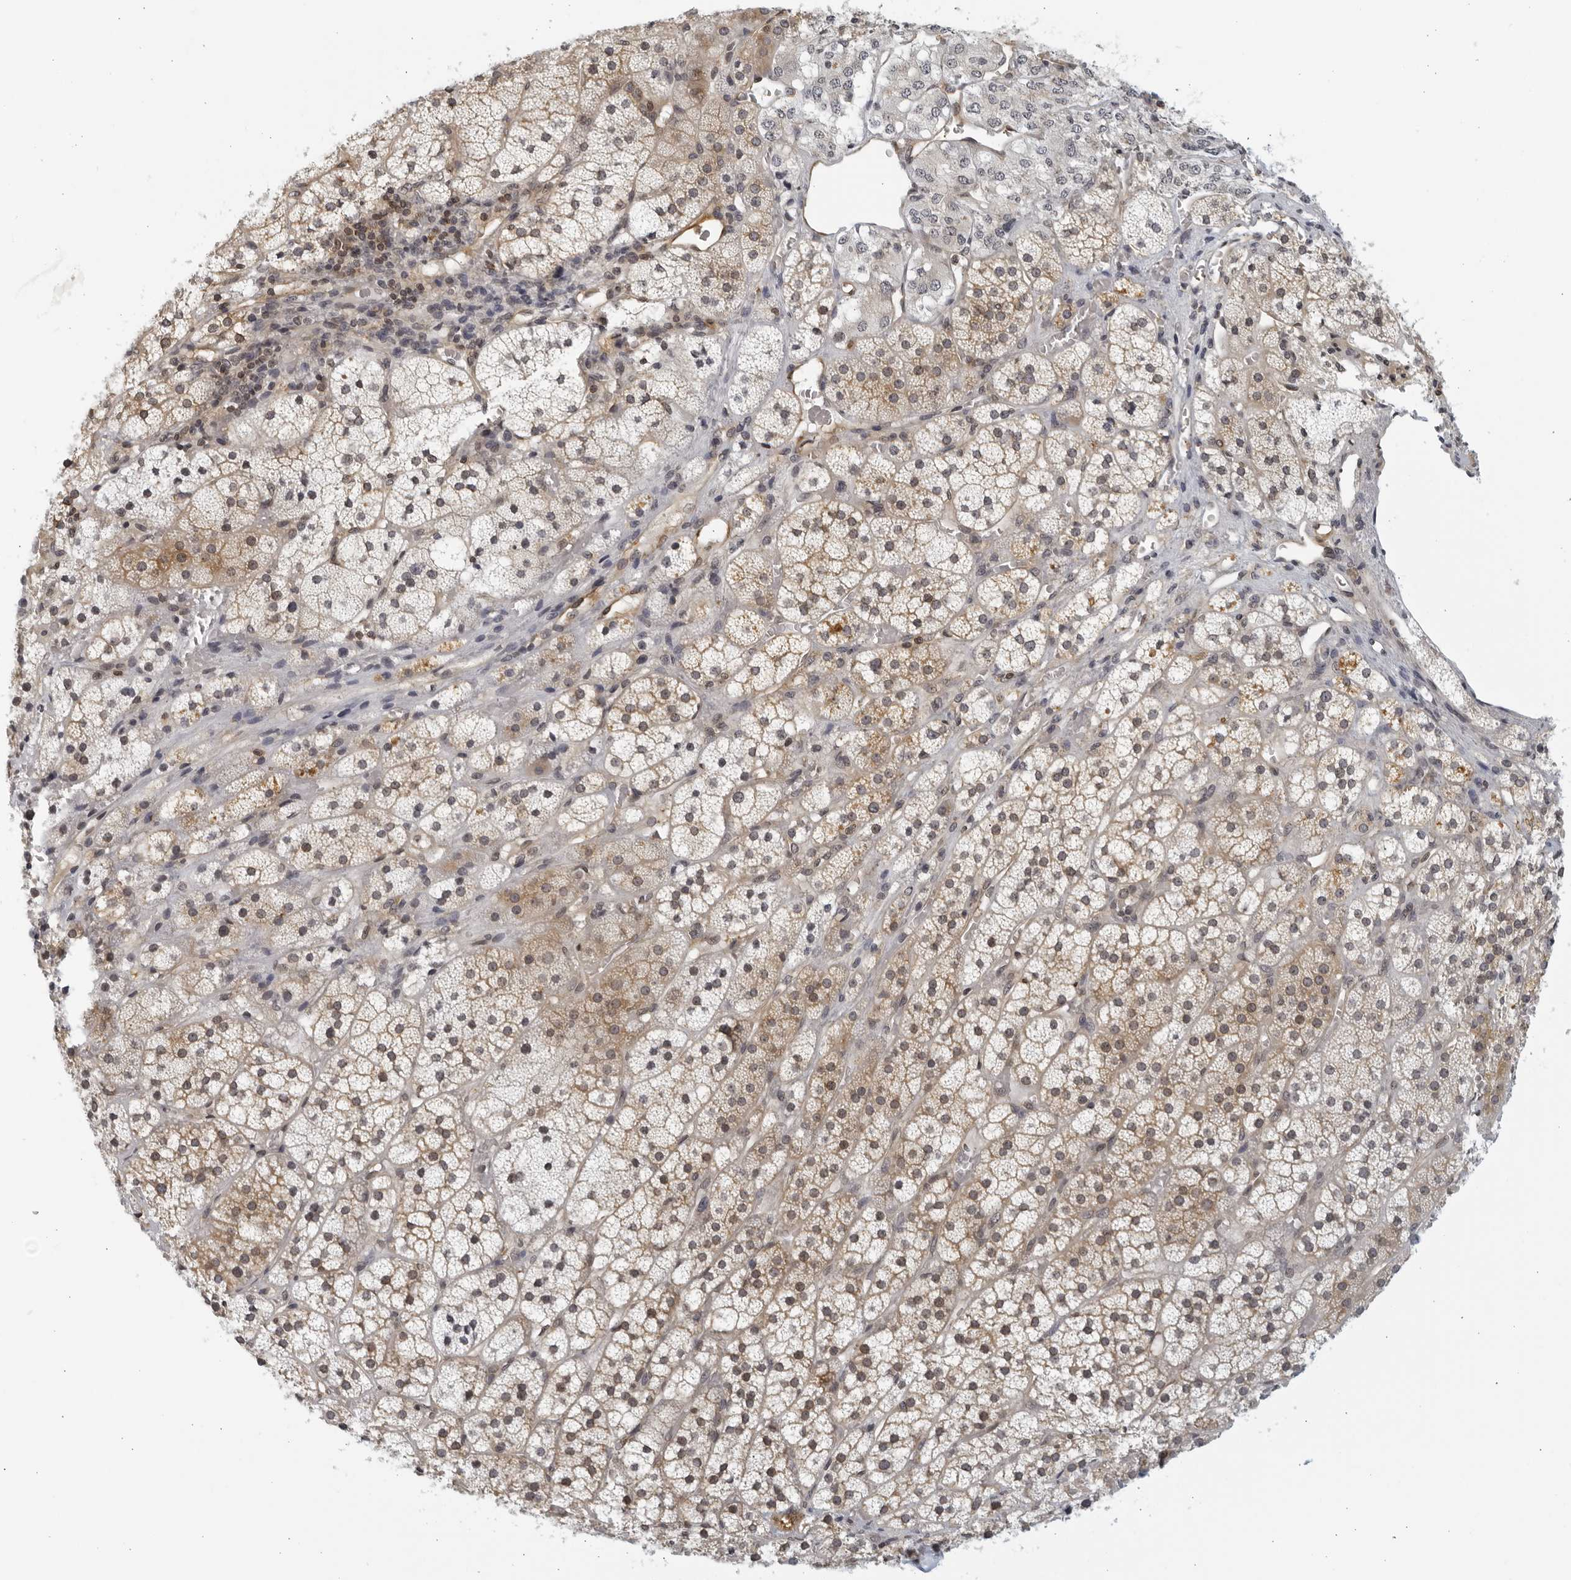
{"staining": {"intensity": "weak", "quantity": "25%-75%", "location": "cytoplasmic/membranous"}, "tissue": "adrenal gland", "cell_type": "Glandular cells", "image_type": "normal", "snomed": [{"axis": "morphology", "description": "Normal tissue, NOS"}, {"axis": "topography", "description": "Adrenal gland"}], "caption": "Protein staining shows weak cytoplasmic/membranous staining in approximately 25%-75% of glandular cells in normal adrenal gland. (Stains: DAB (3,3'-diaminobenzidine) in brown, nuclei in blue, Microscopy: brightfield microscopy at high magnification).", "gene": "SERTAD4", "patient": {"sex": "female", "age": 44}}